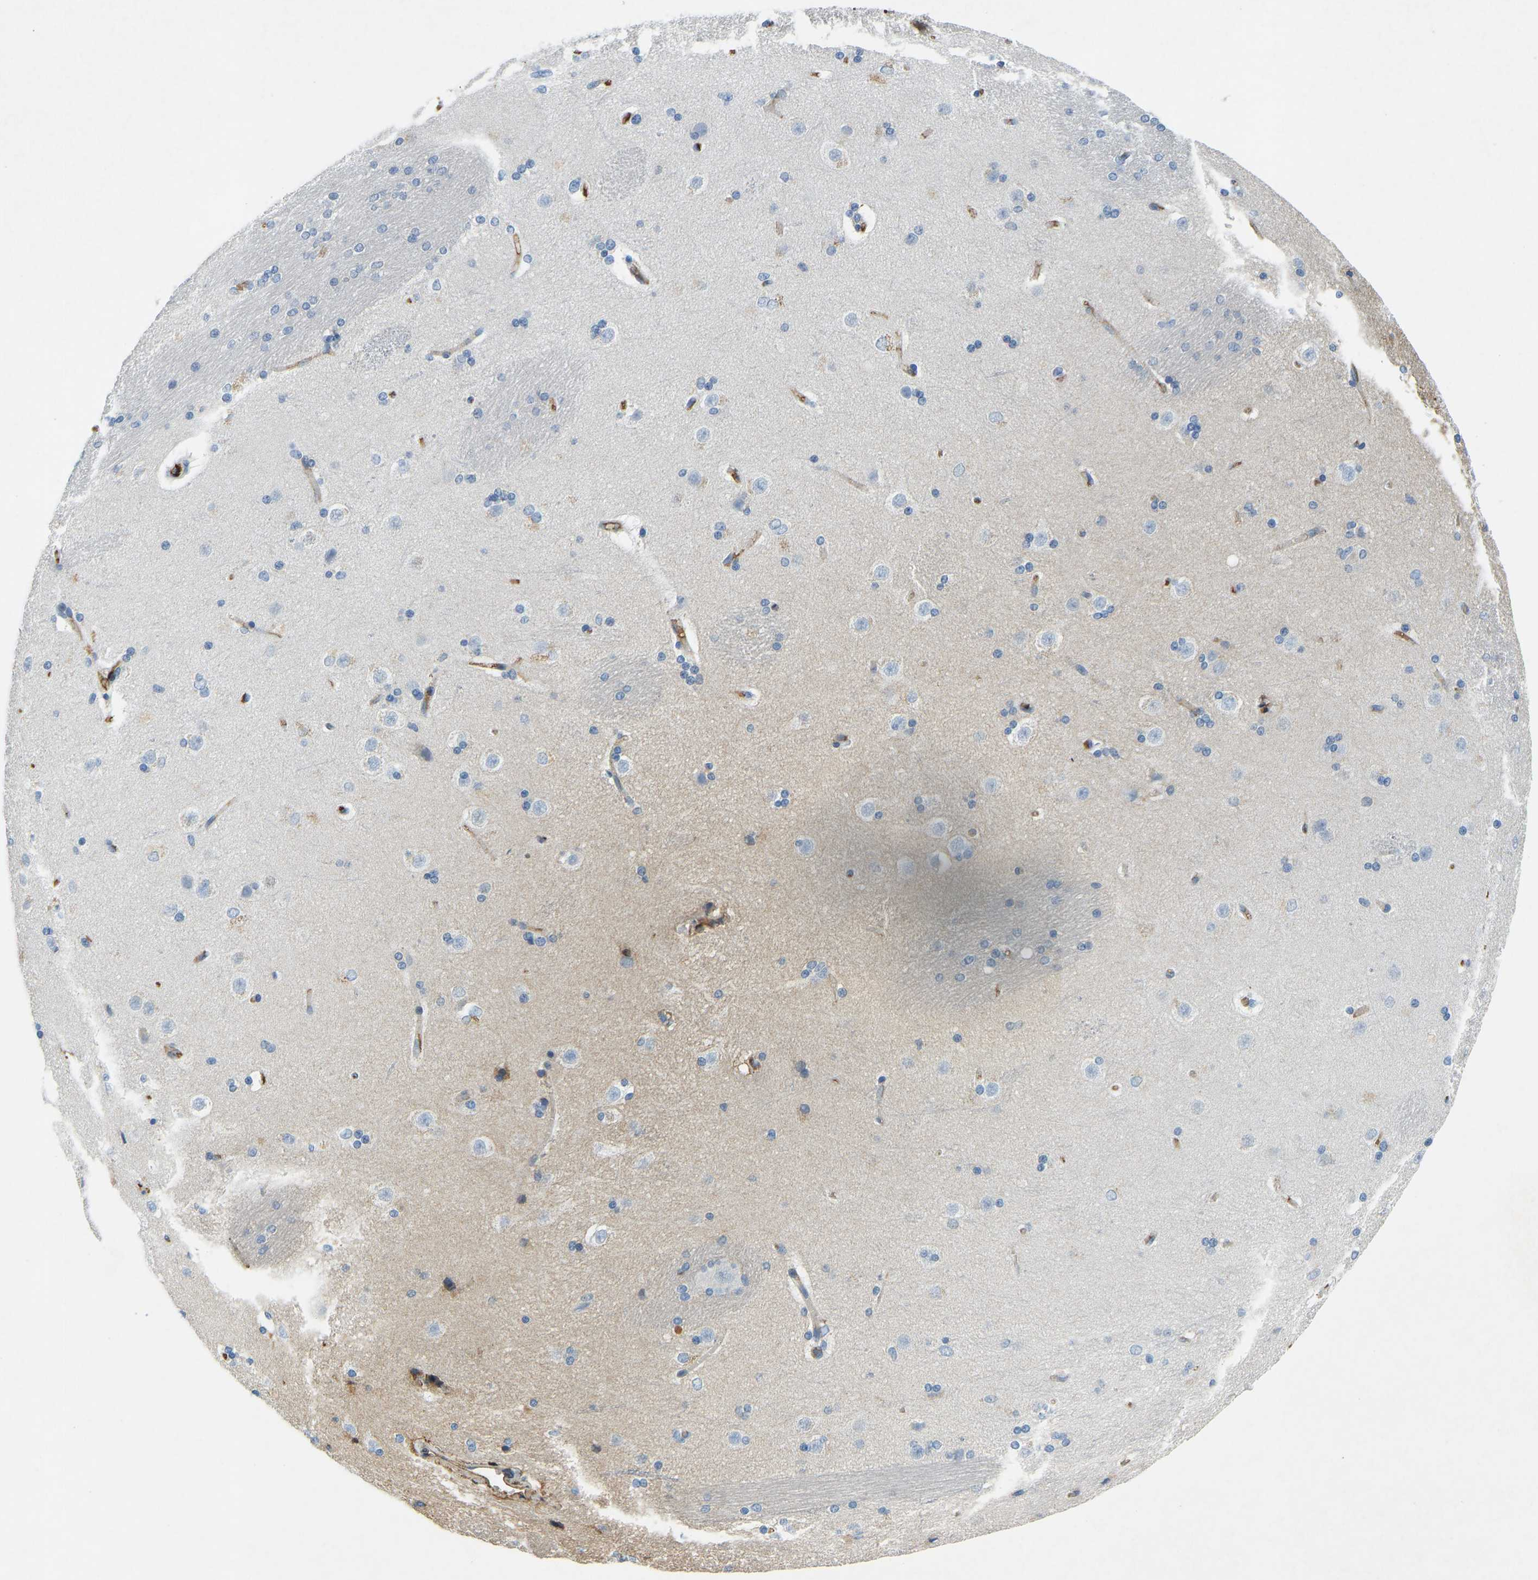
{"staining": {"intensity": "negative", "quantity": "none", "location": "none"}, "tissue": "caudate", "cell_type": "Glial cells", "image_type": "normal", "snomed": [{"axis": "morphology", "description": "Normal tissue, NOS"}, {"axis": "topography", "description": "Lateral ventricle wall"}], "caption": "Immunohistochemistry photomicrograph of normal caudate stained for a protein (brown), which reveals no expression in glial cells.", "gene": "THBS4", "patient": {"sex": "female", "age": 19}}